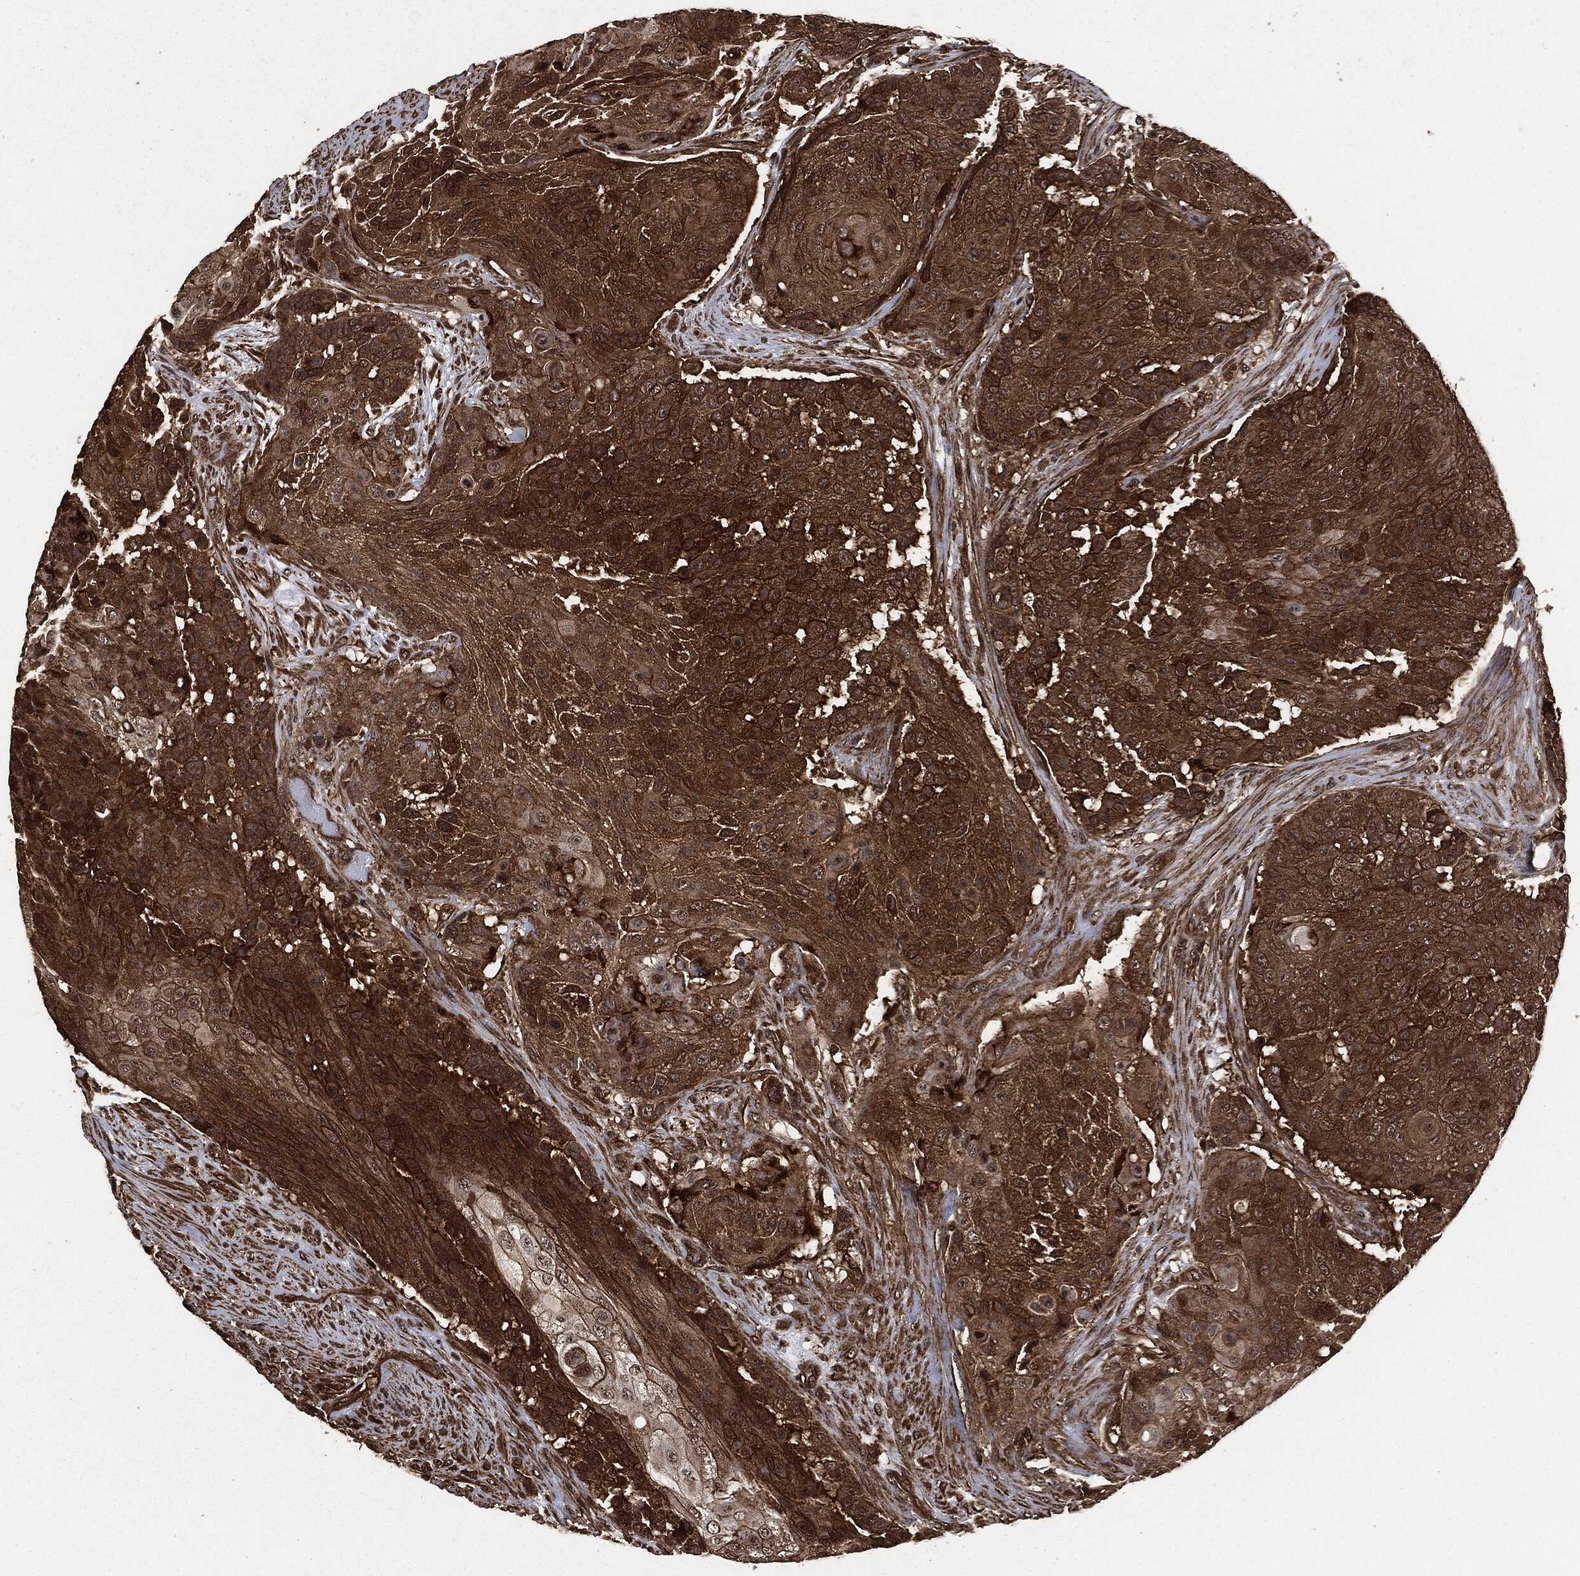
{"staining": {"intensity": "strong", "quantity": ">75%", "location": "cytoplasmic/membranous"}, "tissue": "urothelial cancer", "cell_type": "Tumor cells", "image_type": "cancer", "snomed": [{"axis": "morphology", "description": "Urothelial carcinoma, High grade"}, {"axis": "topography", "description": "Urinary bladder"}], "caption": "High-grade urothelial carcinoma stained for a protein (brown) shows strong cytoplasmic/membranous positive positivity in about >75% of tumor cells.", "gene": "HRAS", "patient": {"sex": "female", "age": 63}}